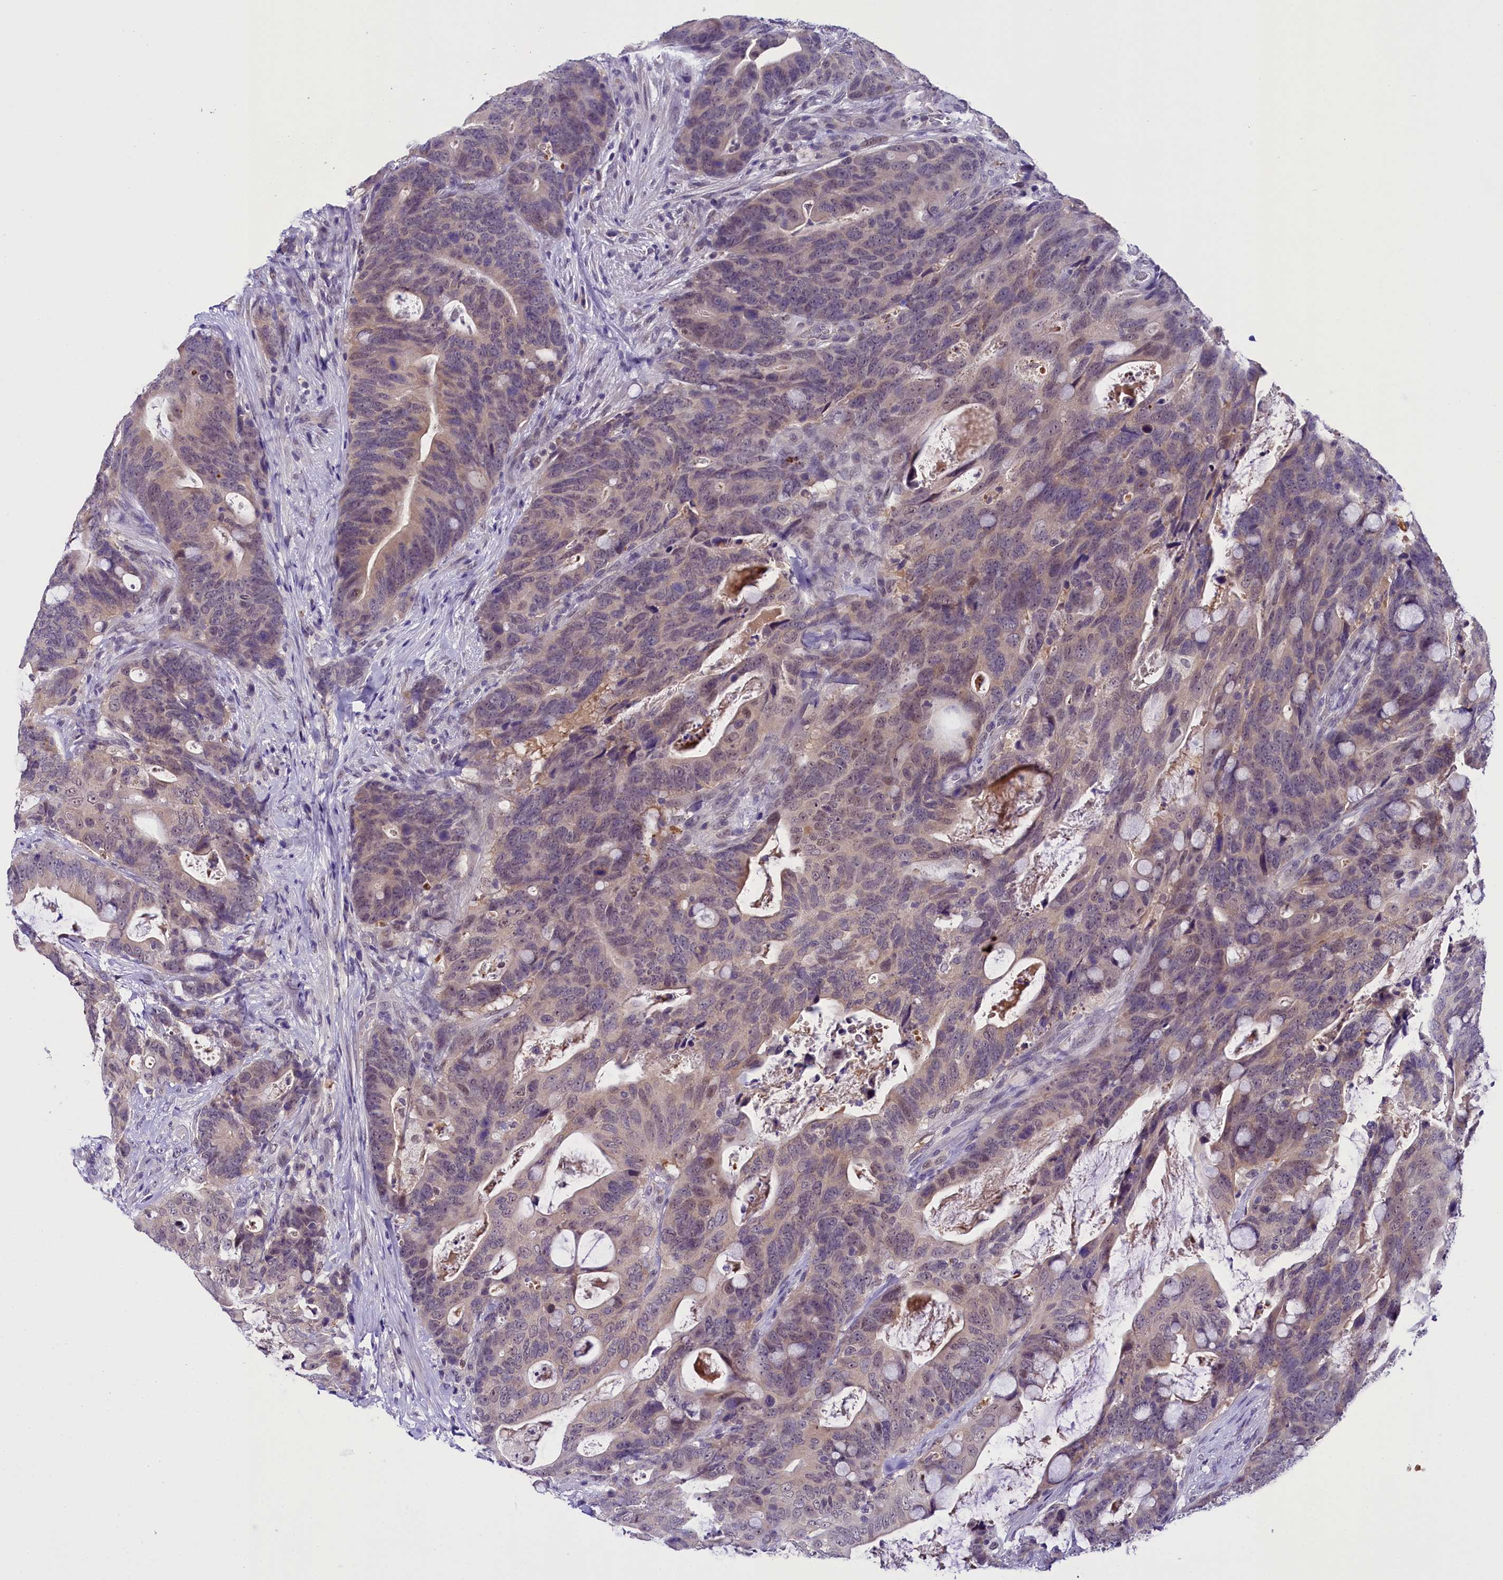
{"staining": {"intensity": "weak", "quantity": "<25%", "location": "nuclear"}, "tissue": "colorectal cancer", "cell_type": "Tumor cells", "image_type": "cancer", "snomed": [{"axis": "morphology", "description": "Adenocarcinoma, NOS"}, {"axis": "topography", "description": "Colon"}], "caption": "Immunohistochemistry photomicrograph of colorectal cancer (adenocarcinoma) stained for a protein (brown), which exhibits no expression in tumor cells.", "gene": "IQCN", "patient": {"sex": "female", "age": 82}}